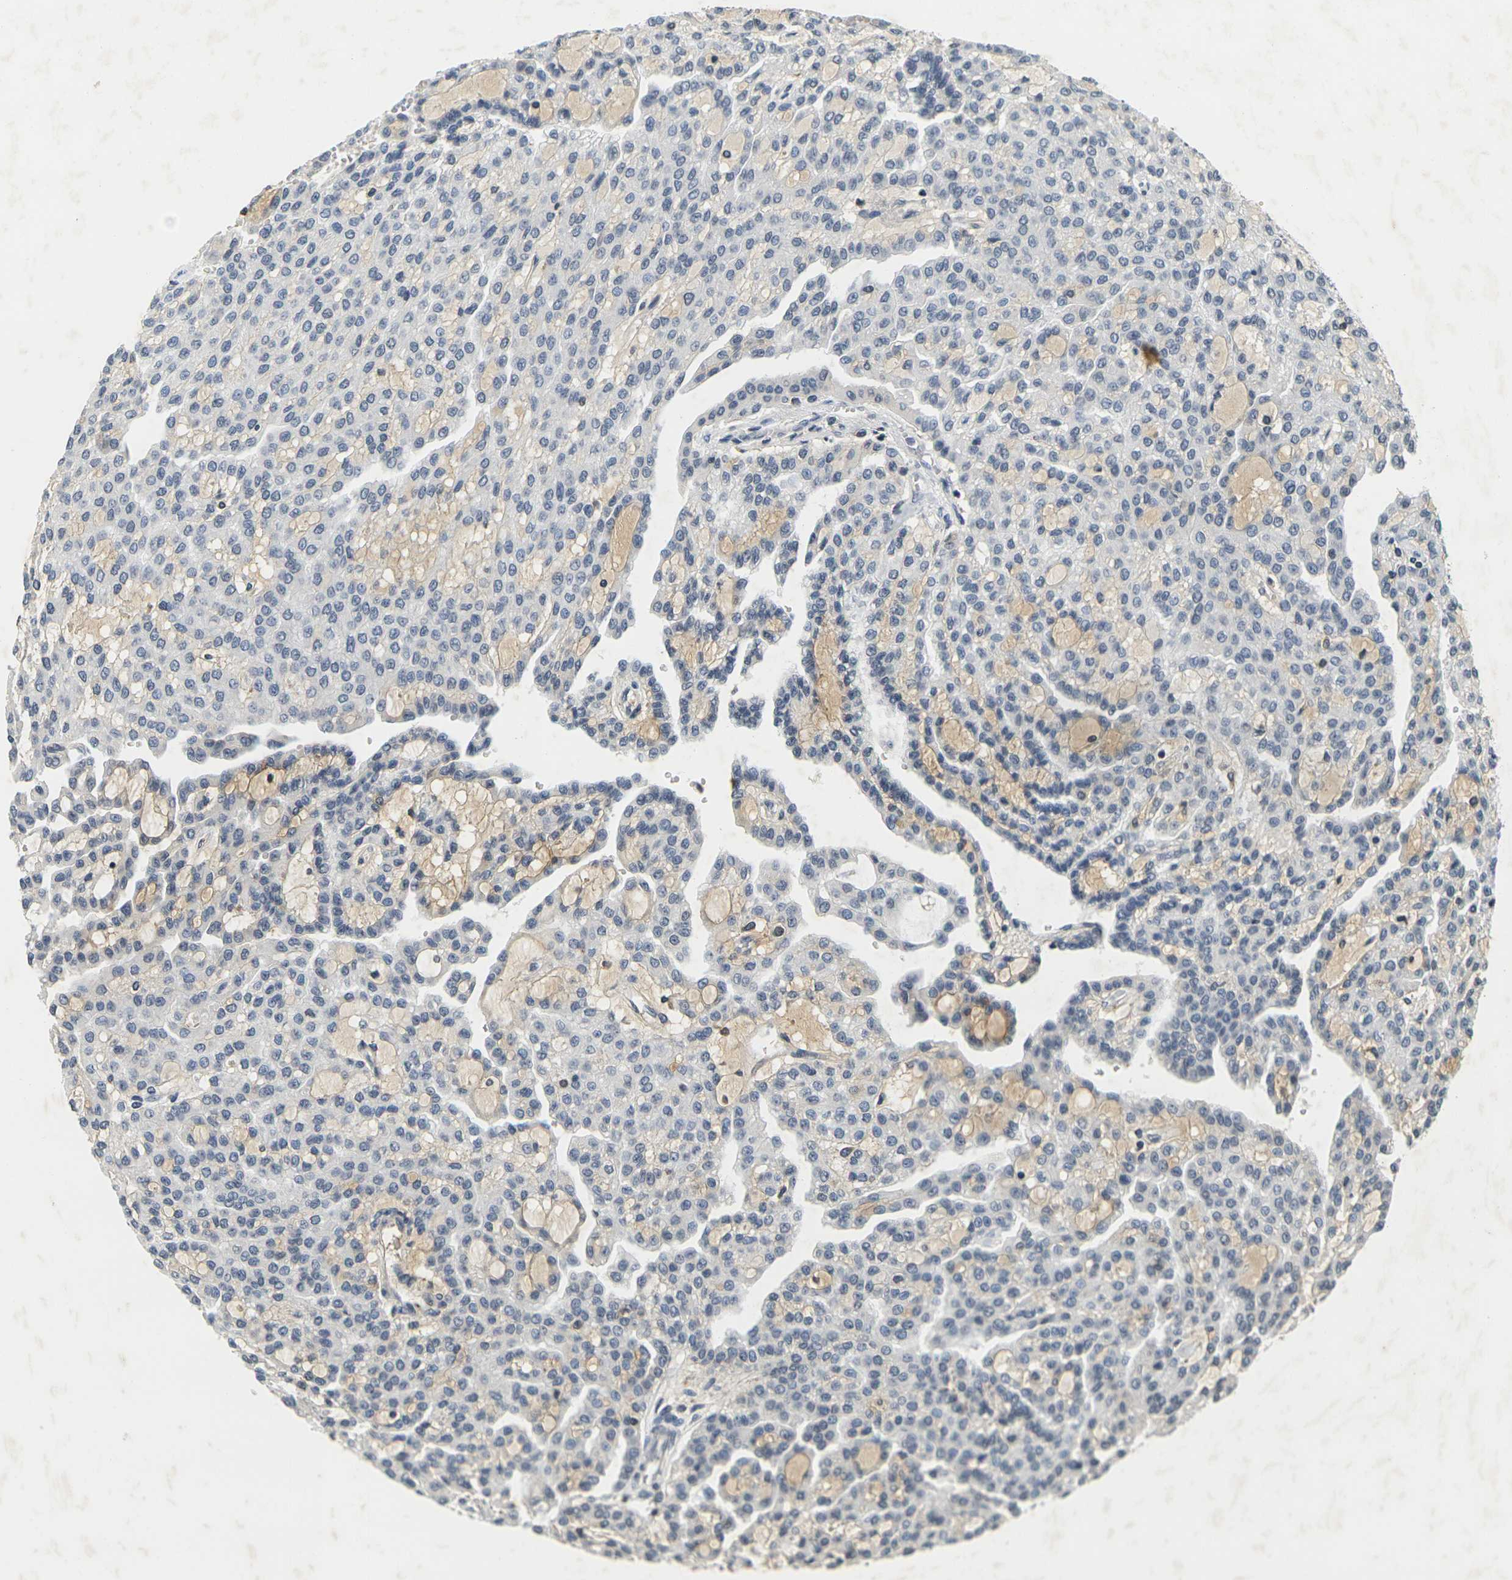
{"staining": {"intensity": "negative", "quantity": "none", "location": "none"}, "tissue": "renal cancer", "cell_type": "Tumor cells", "image_type": "cancer", "snomed": [{"axis": "morphology", "description": "Adenocarcinoma, NOS"}, {"axis": "topography", "description": "Kidney"}], "caption": "This image is of renal adenocarcinoma stained with immunohistochemistry (IHC) to label a protein in brown with the nuclei are counter-stained blue. There is no staining in tumor cells.", "gene": "C1QC", "patient": {"sex": "male", "age": 63}}